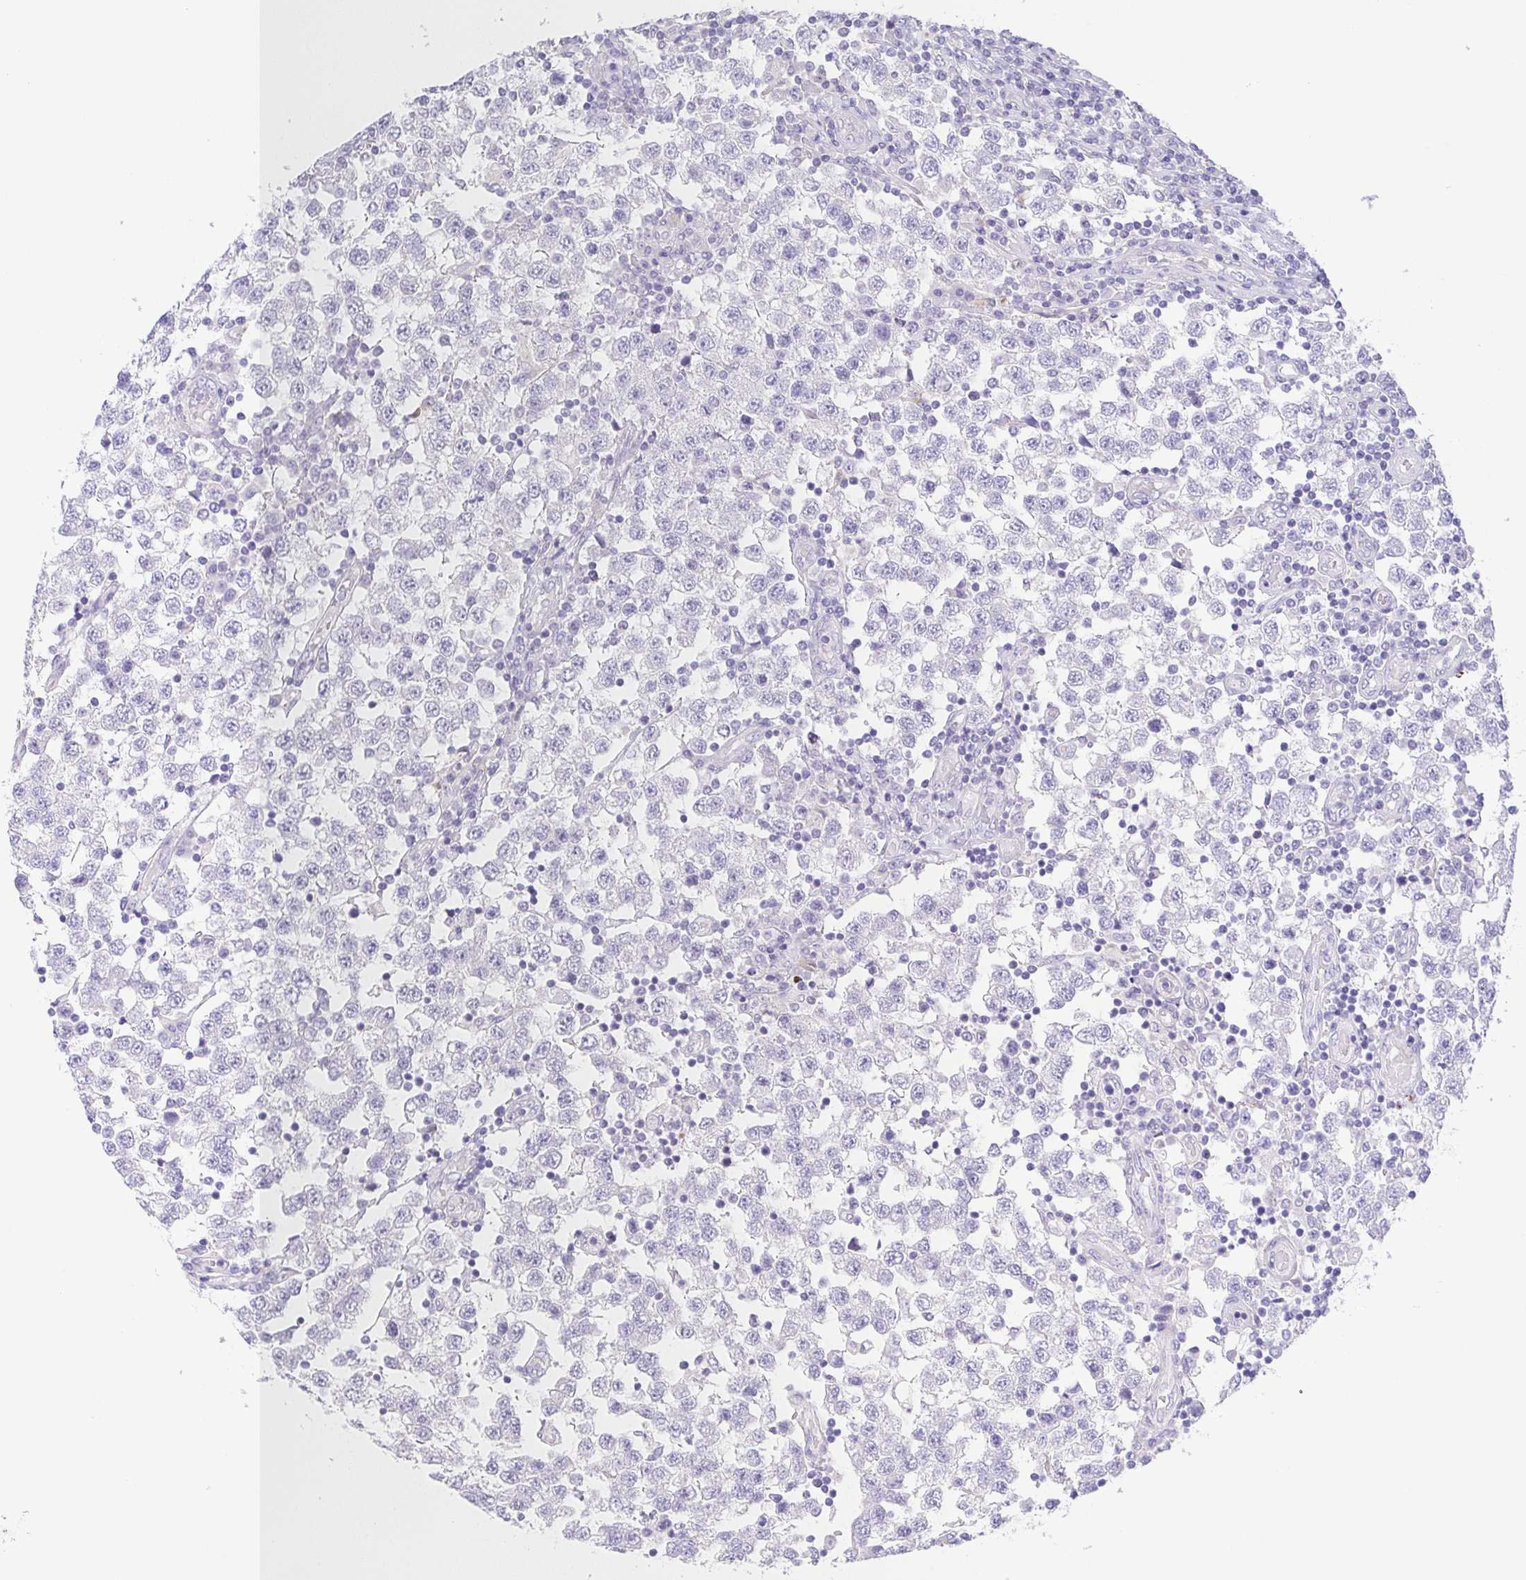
{"staining": {"intensity": "negative", "quantity": "none", "location": "none"}, "tissue": "testis cancer", "cell_type": "Tumor cells", "image_type": "cancer", "snomed": [{"axis": "morphology", "description": "Seminoma, NOS"}, {"axis": "topography", "description": "Testis"}], "caption": "This is an immunohistochemistry (IHC) micrograph of seminoma (testis). There is no expression in tumor cells.", "gene": "PKDREJ", "patient": {"sex": "male", "age": 34}}